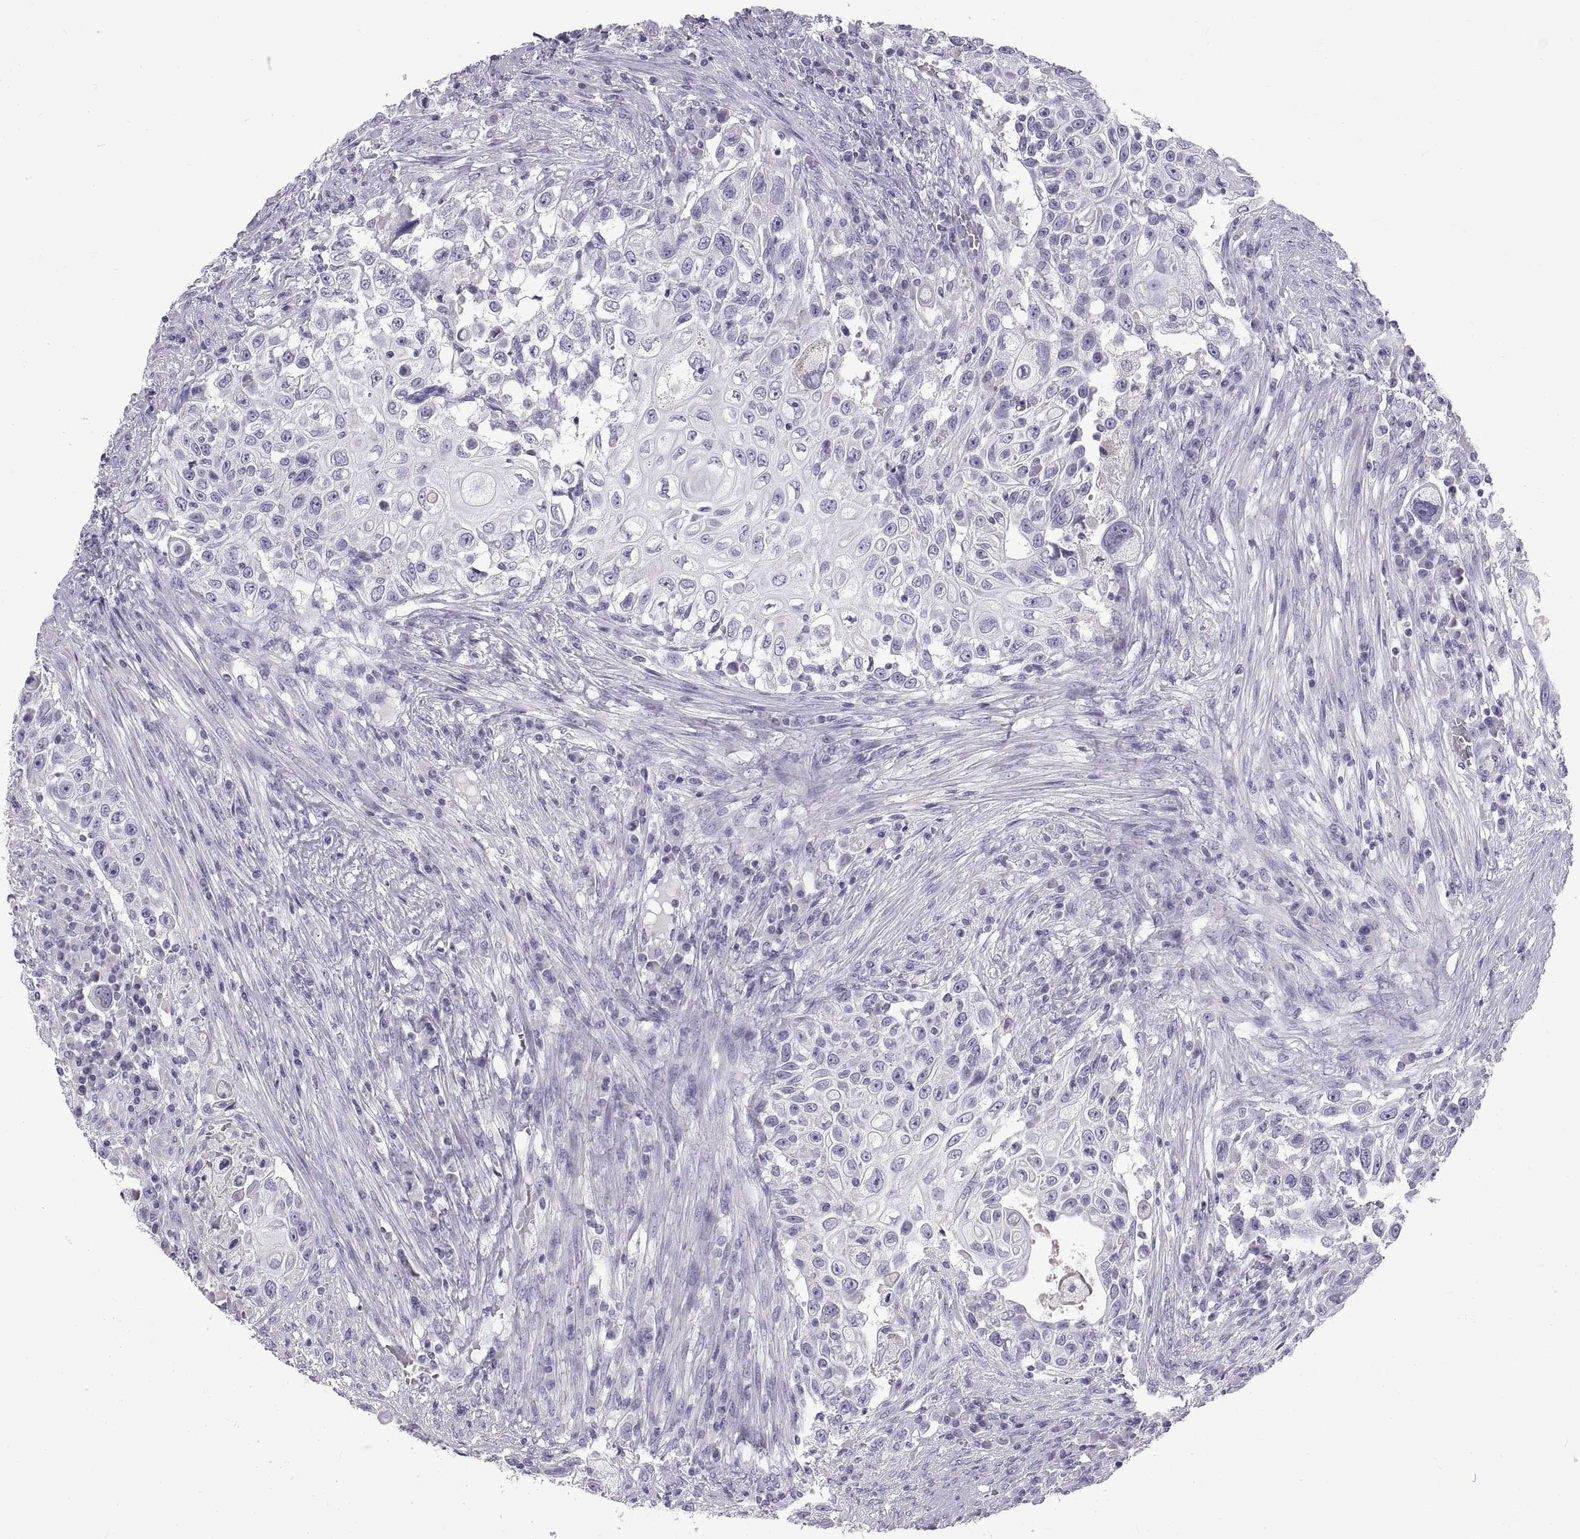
{"staining": {"intensity": "negative", "quantity": "none", "location": "none"}, "tissue": "urothelial cancer", "cell_type": "Tumor cells", "image_type": "cancer", "snomed": [{"axis": "morphology", "description": "Urothelial carcinoma, High grade"}, {"axis": "topography", "description": "Urinary bladder"}], "caption": "DAB immunohistochemical staining of urothelial cancer exhibits no significant expression in tumor cells.", "gene": "WFDC8", "patient": {"sex": "female", "age": 56}}